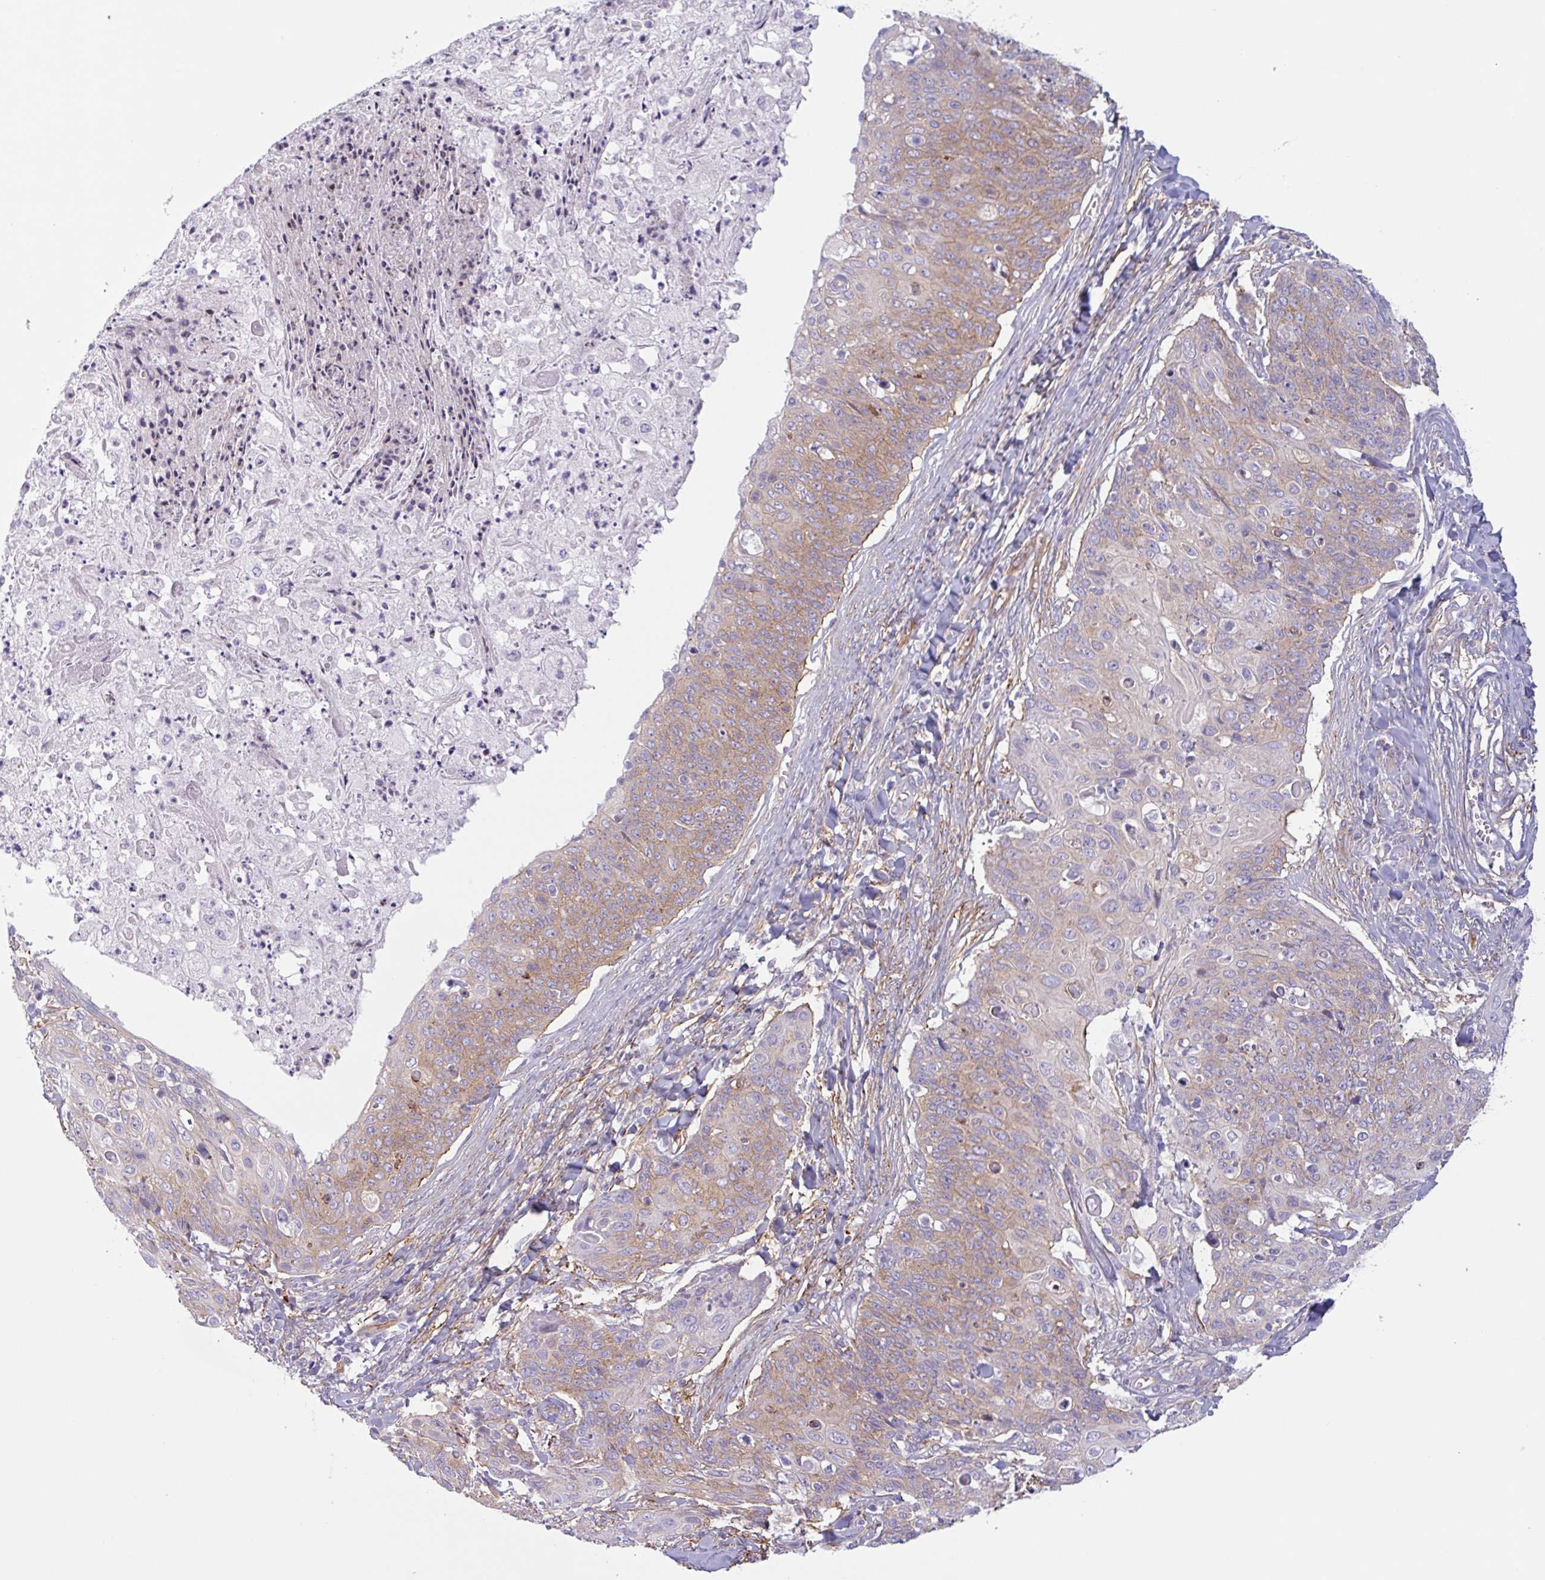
{"staining": {"intensity": "moderate", "quantity": "25%-75%", "location": "cytoplasmic/membranous"}, "tissue": "skin cancer", "cell_type": "Tumor cells", "image_type": "cancer", "snomed": [{"axis": "morphology", "description": "Squamous cell carcinoma, NOS"}, {"axis": "topography", "description": "Skin"}, {"axis": "topography", "description": "Vulva"}], "caption": "Moderate cytoplasmic/membranous staining is seen in about 25%-75% of tumor cells in squamous cell carcinoma (skin). (DAB (3,3'-diaminobenzidine) IHC, brown staining for protein, blue staining for nuclei).", "gene": "MYH10", "patient": {"sex": "female", "age": 85}}